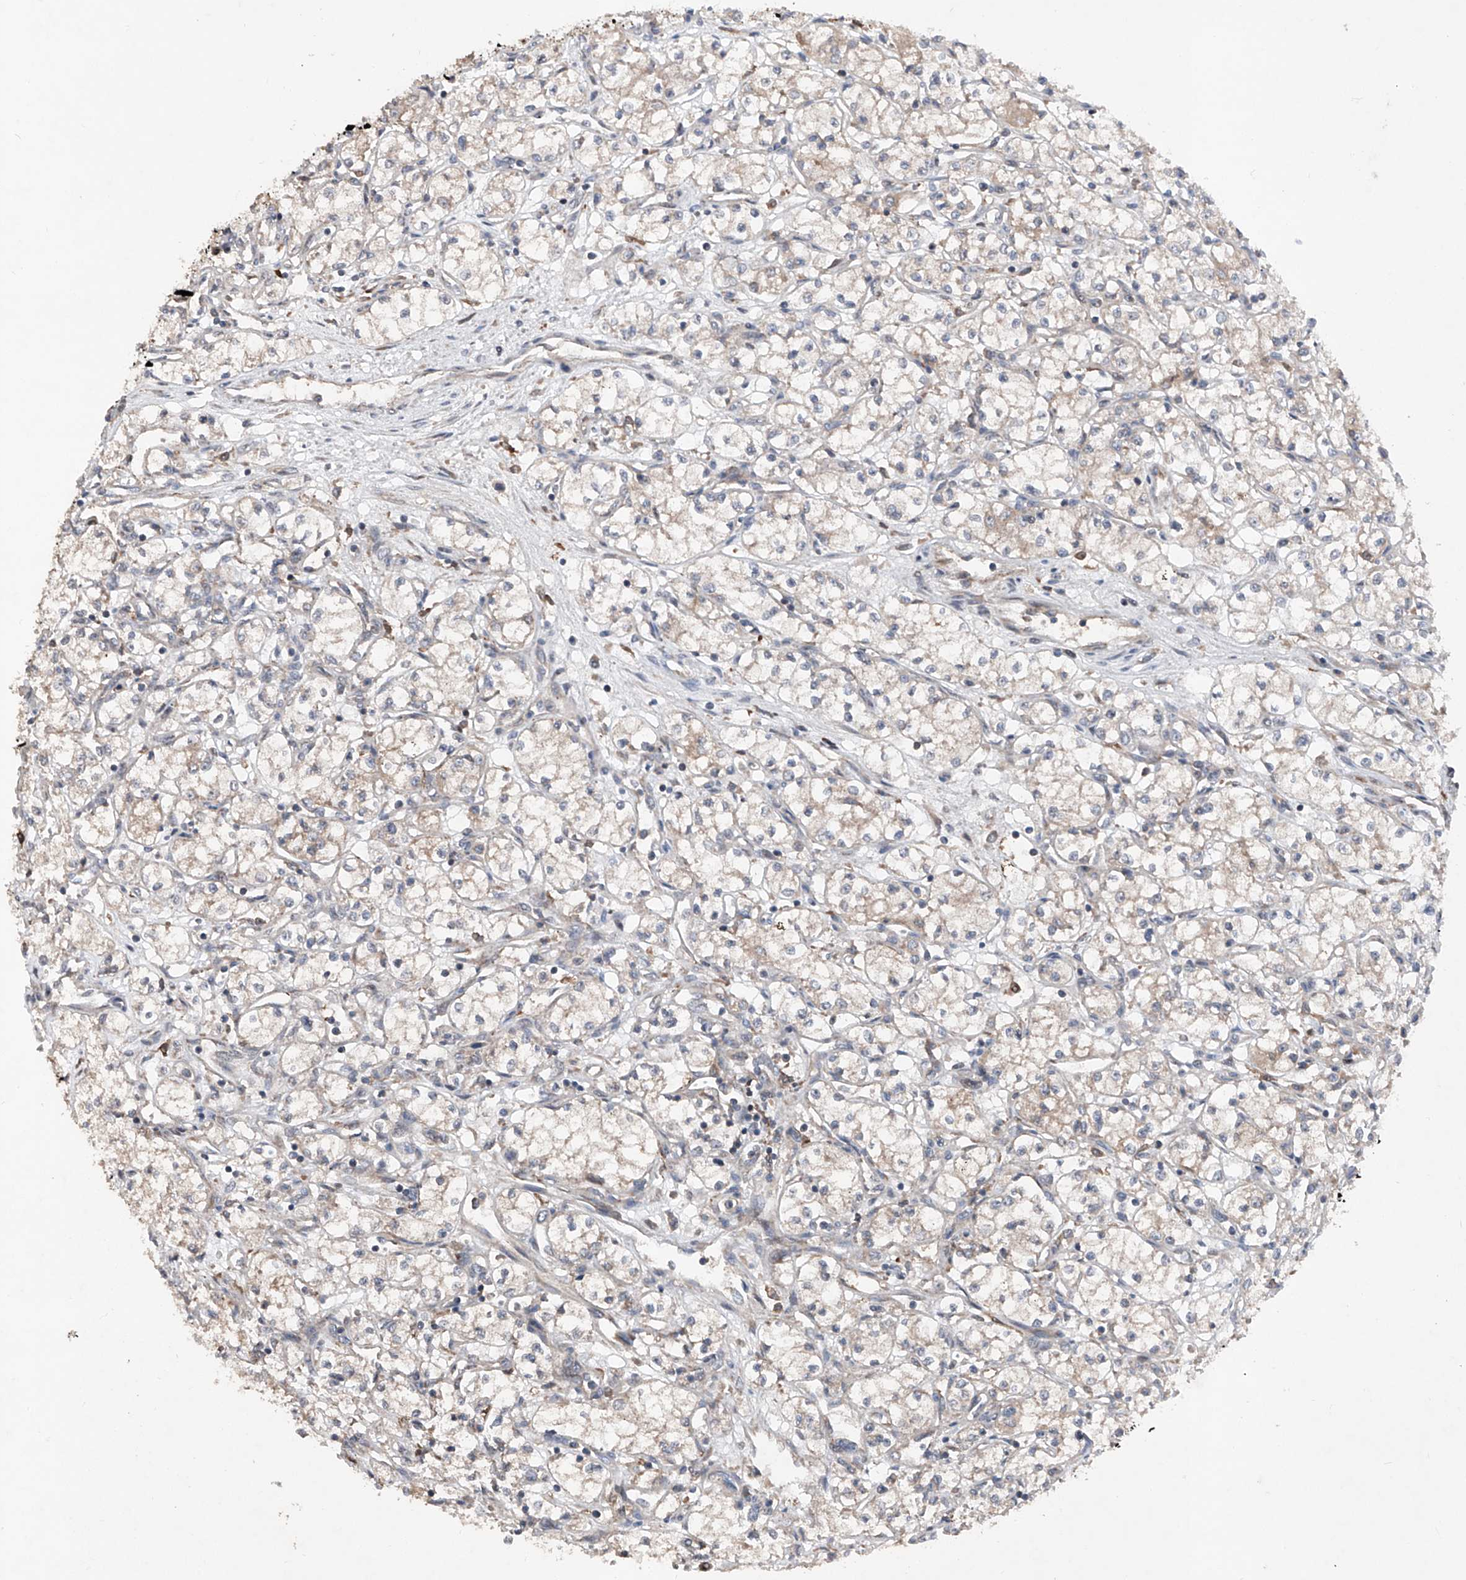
{"staining": {"intensity": "weak", "quantity": "25%-75%", "location": "cytoplasmic/membranous"}, "tissue": "renal cancer", "cell_type": "Tumor cells", "image_type": "cancer", "snomed": [{"axis": "morphology", "description": "Adenocarcinoma, NOS"}, {"axis": "topography", "description": "Kidney"}], "caption": "Protein staining of renal cancer tissue exhibits weak cytoplasmic/membranous positivity in approximately 25%-75% of tumor cells.", "gene": "DAD1", "patient": {"sex": "male", "age": 59}}